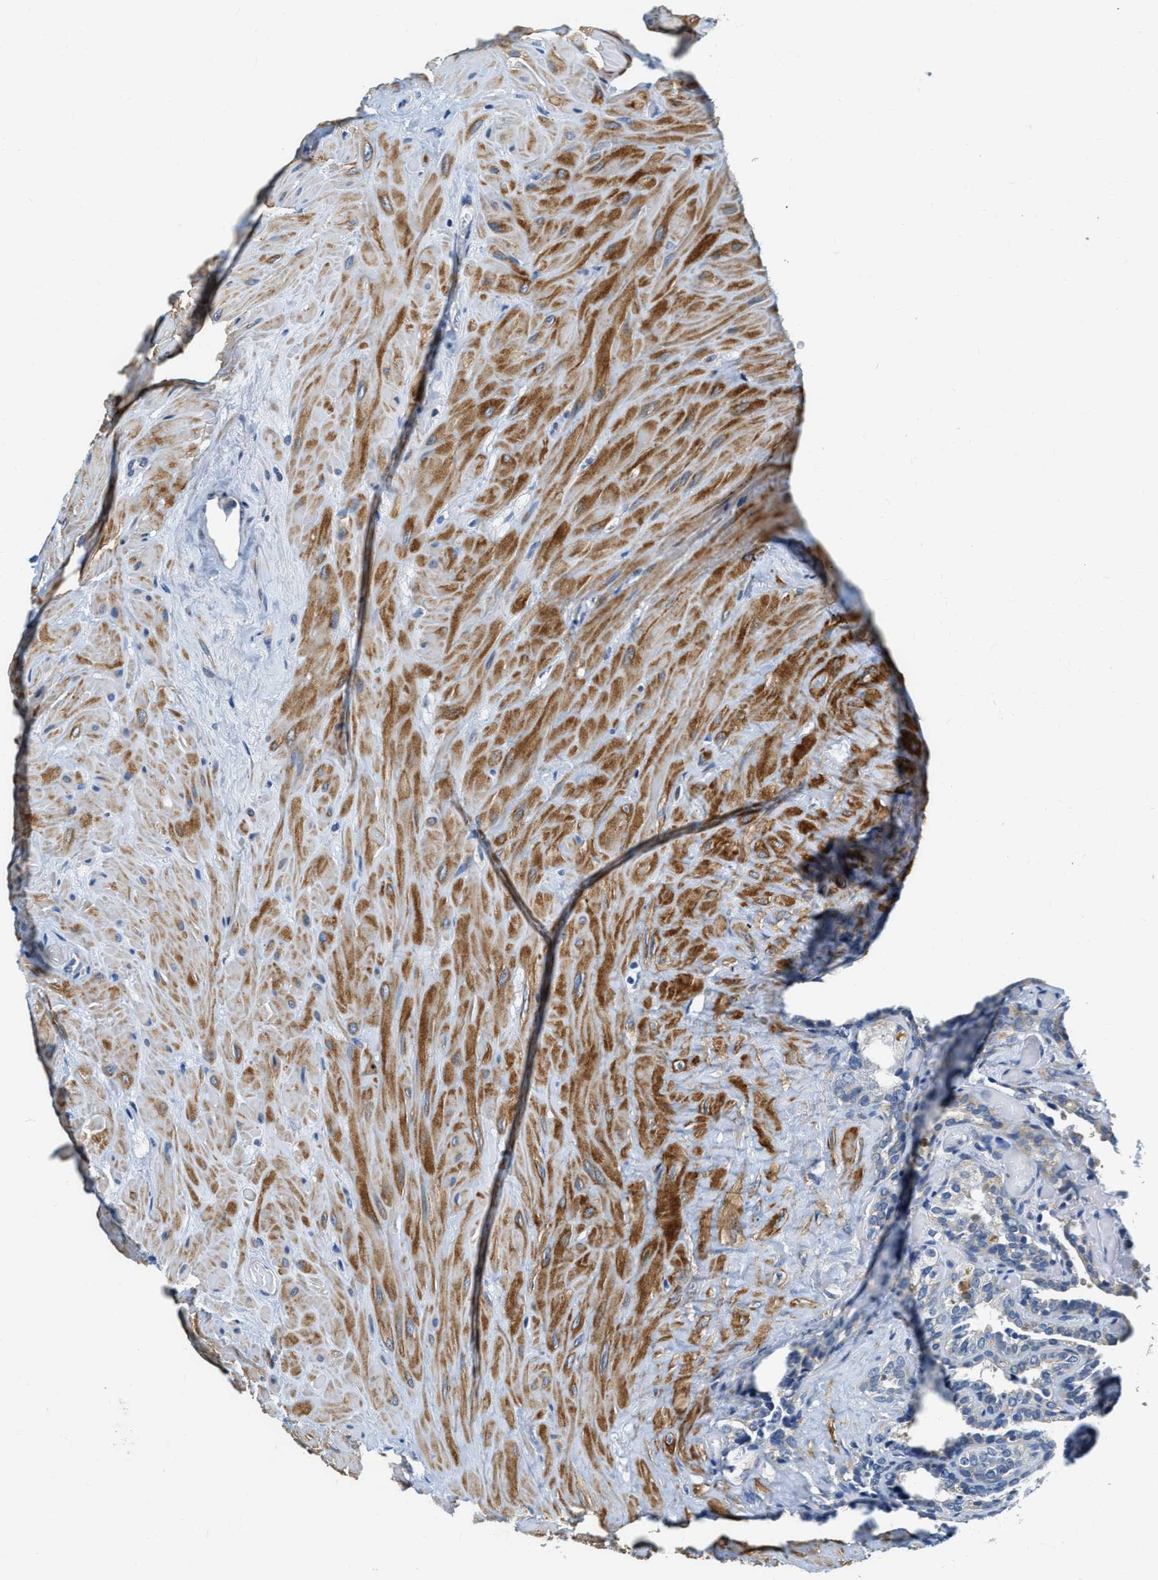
{"staining": {"intensity": "negative", "quantity": "none", "location": "none"}, "tissue": "seminal vesicle", "cell_type": "Glandular cells", "image_type": "normal", "snomed": [{"axis": "morphology", "description": "Normal tissue, NOS"}, {"axis": "topography", "description": "Seminal veicle"}], "caption": "This is an immunohistochemistry (IHC) image of benign seminal vesicle. There is no expression in glandular cells.", "gene": "EIF2AK2", "patient": {"sex": "male", "age": 68}}